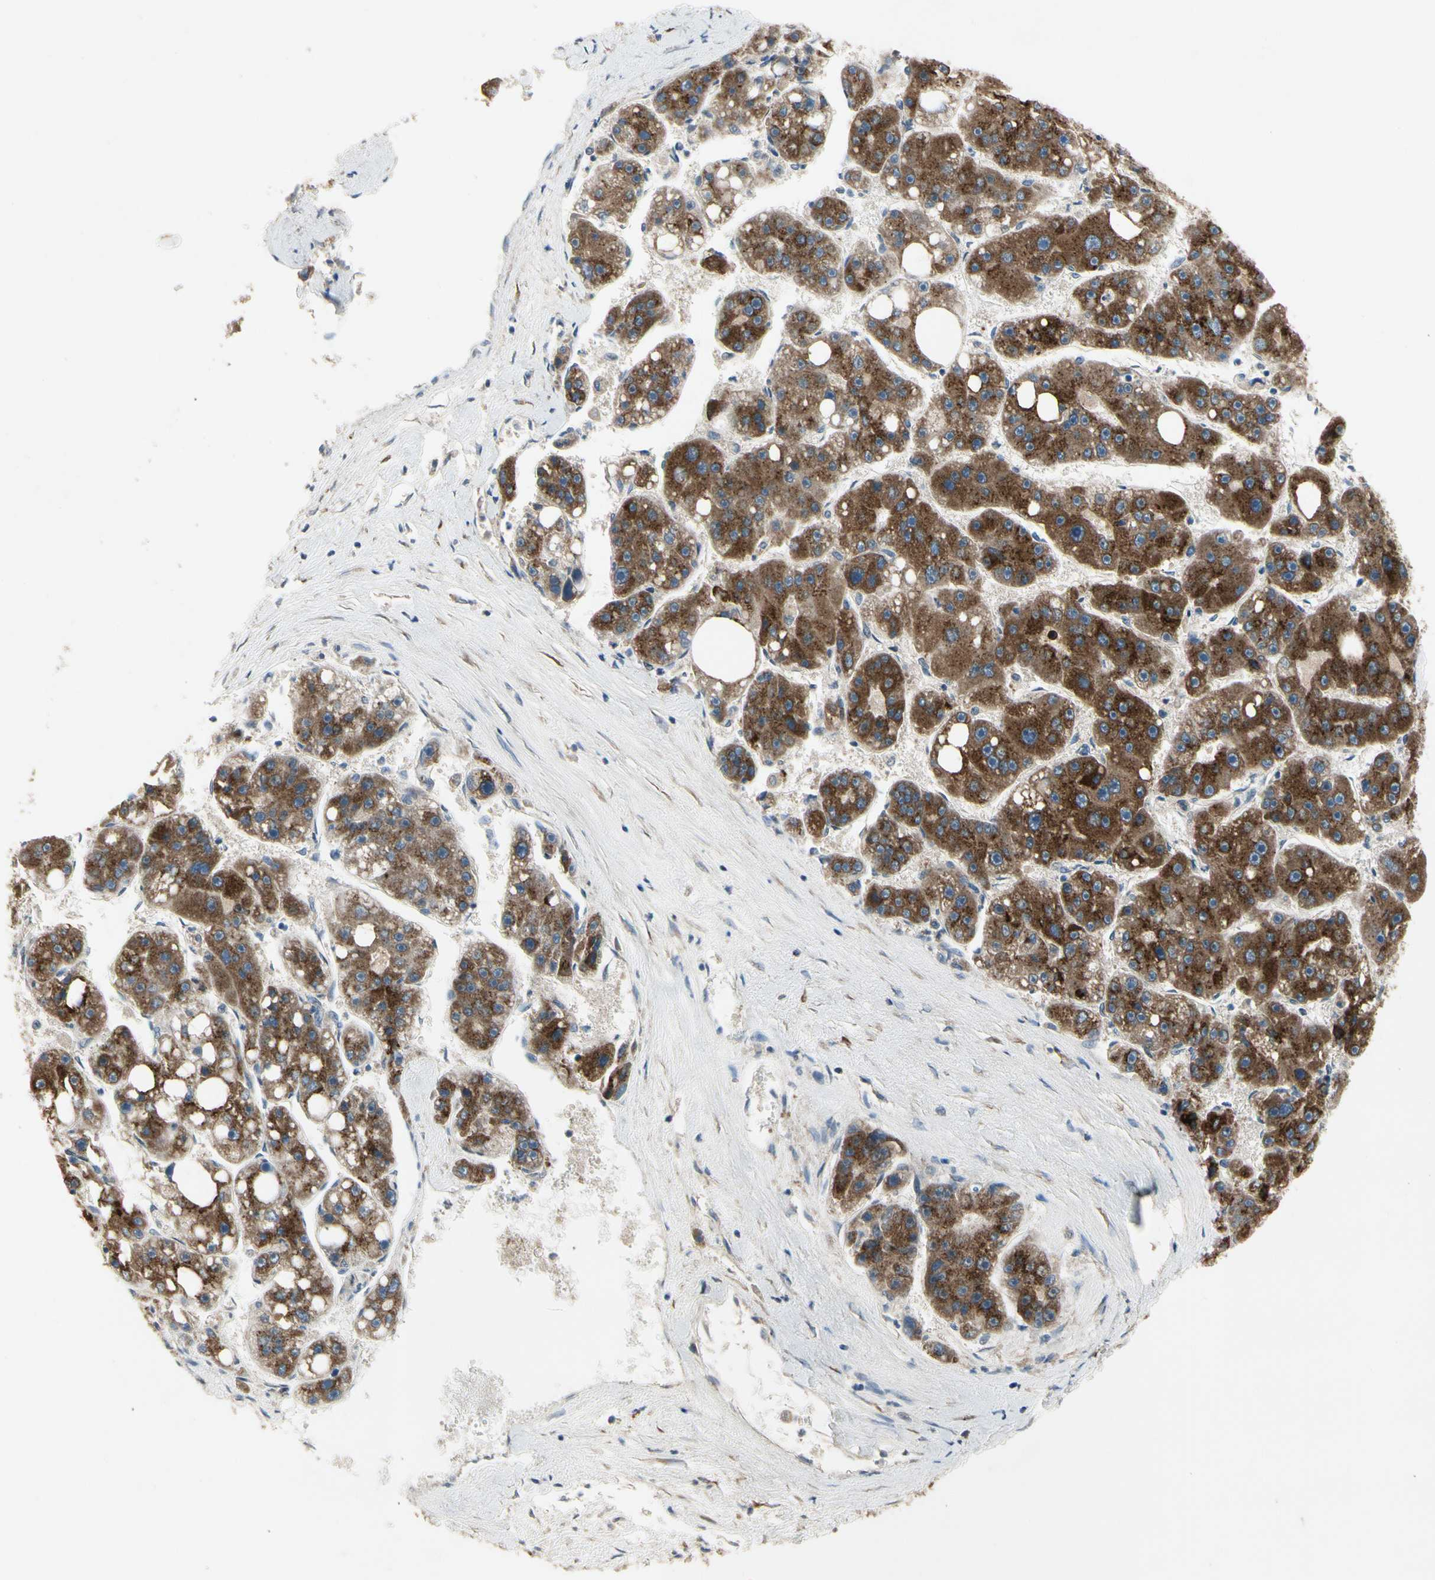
{"staining": {"intensity": "strong", "quantity": ">75%", "location": "cytoplasmic/membranous"}, "tissue": "liver cancer", "cell_type": "Tumor cells", "image_type": "cancer", "snomed": [{"axis": "morphology", "description": "Carcinoma, Hepatocellular, NOS"}, {"axis": "topography", "description": "Liver"}], "caption": "About >75% of tumor cells in human liver cancer (hepatocellular carcinoma) display strong cytoplasmic/membranous protein positivity as visualized by brown immunohistochemical staining.", "gene": "CGREF1", "patient": {"sex": "female", "age": 61}}